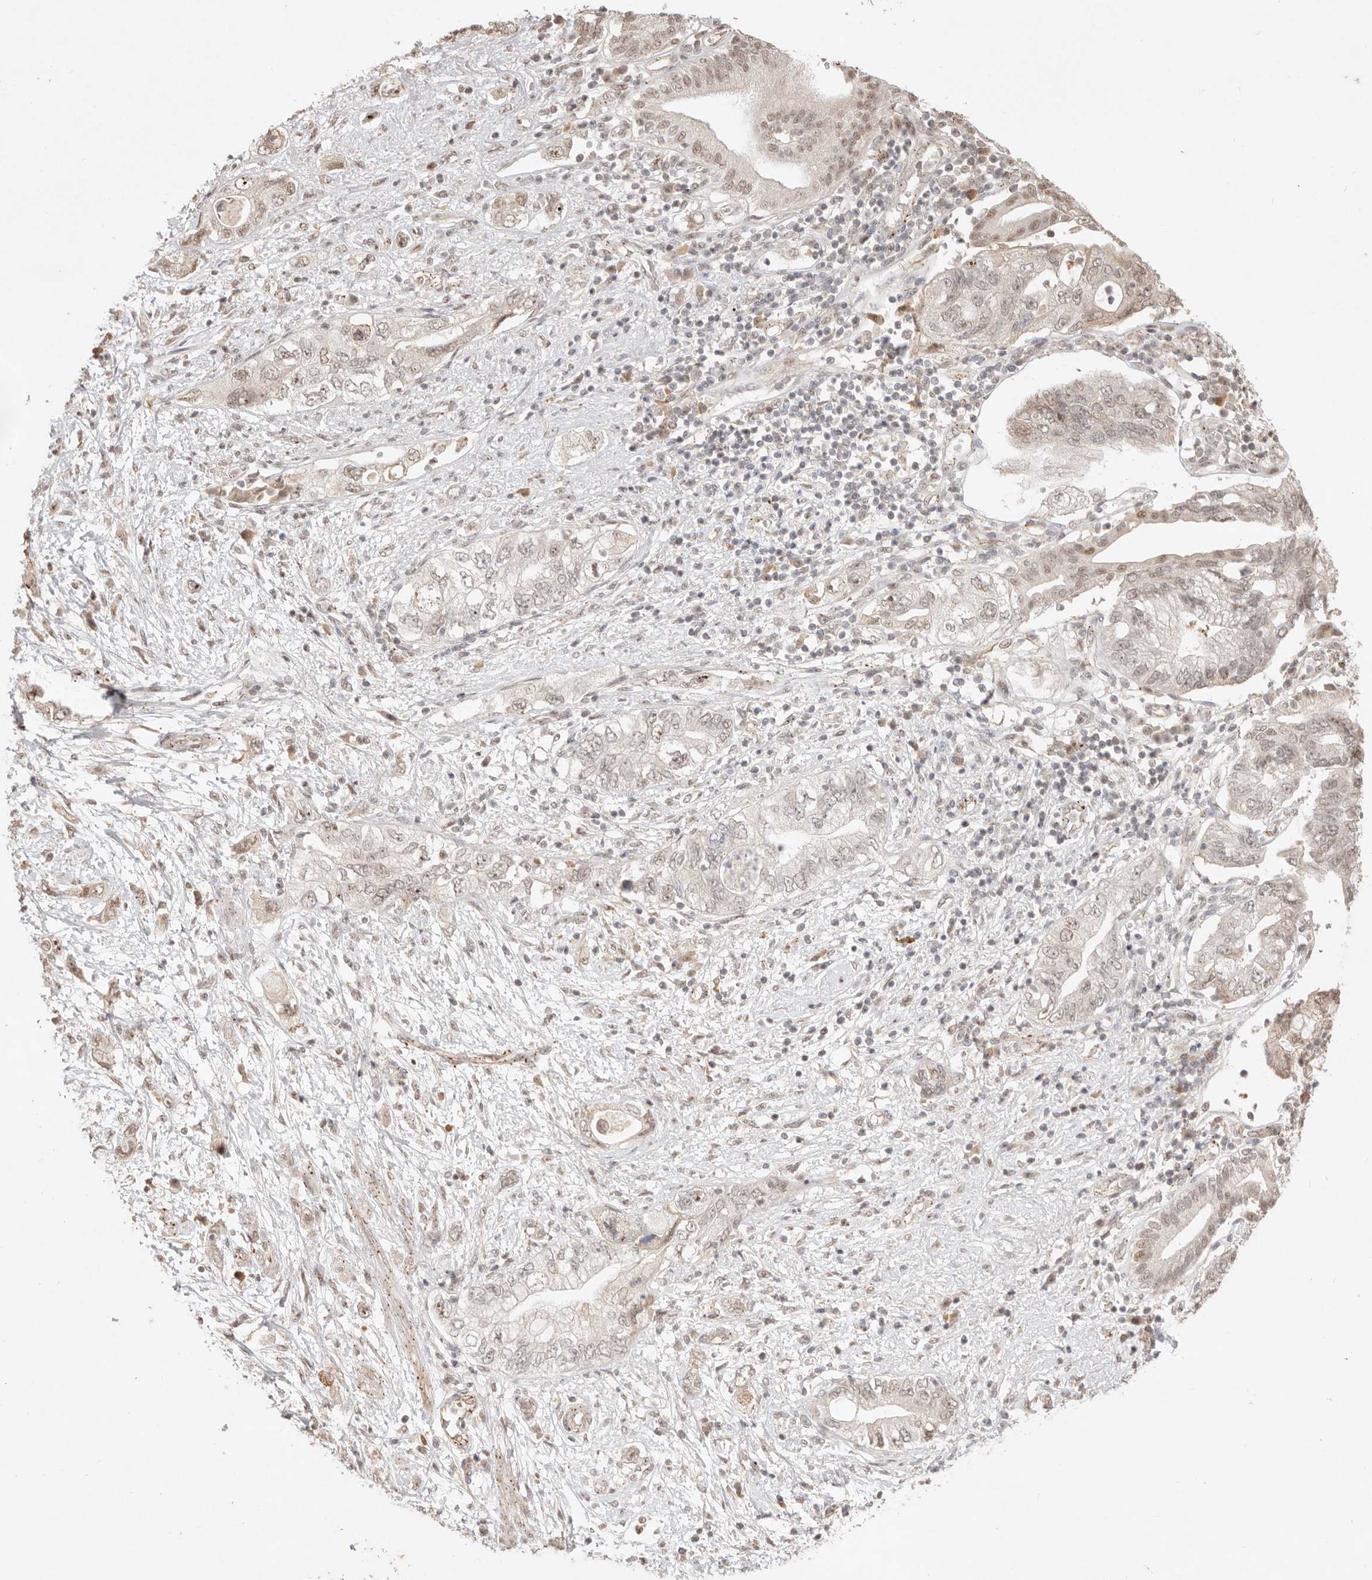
{"staining": {"intensity": "moderate", "quantity": ">75%", "location": "nuclear"}, "tissue": "pancreatic cancer", "cell_type": "Tumor cells", "image_type": "cancer", "snomed": [{"axis": "morphology", "description": "Adenocarcinoma, NOS"}, {"axis": "topography", "description": "Pancreas"}], "caption": "Protein analysis of pancreatic cancer tissue shows moderate nuclear staining in about >75% of tumor cells.", "gene": "MEP1A", "patient": {"sex": "female", "age": 73}}